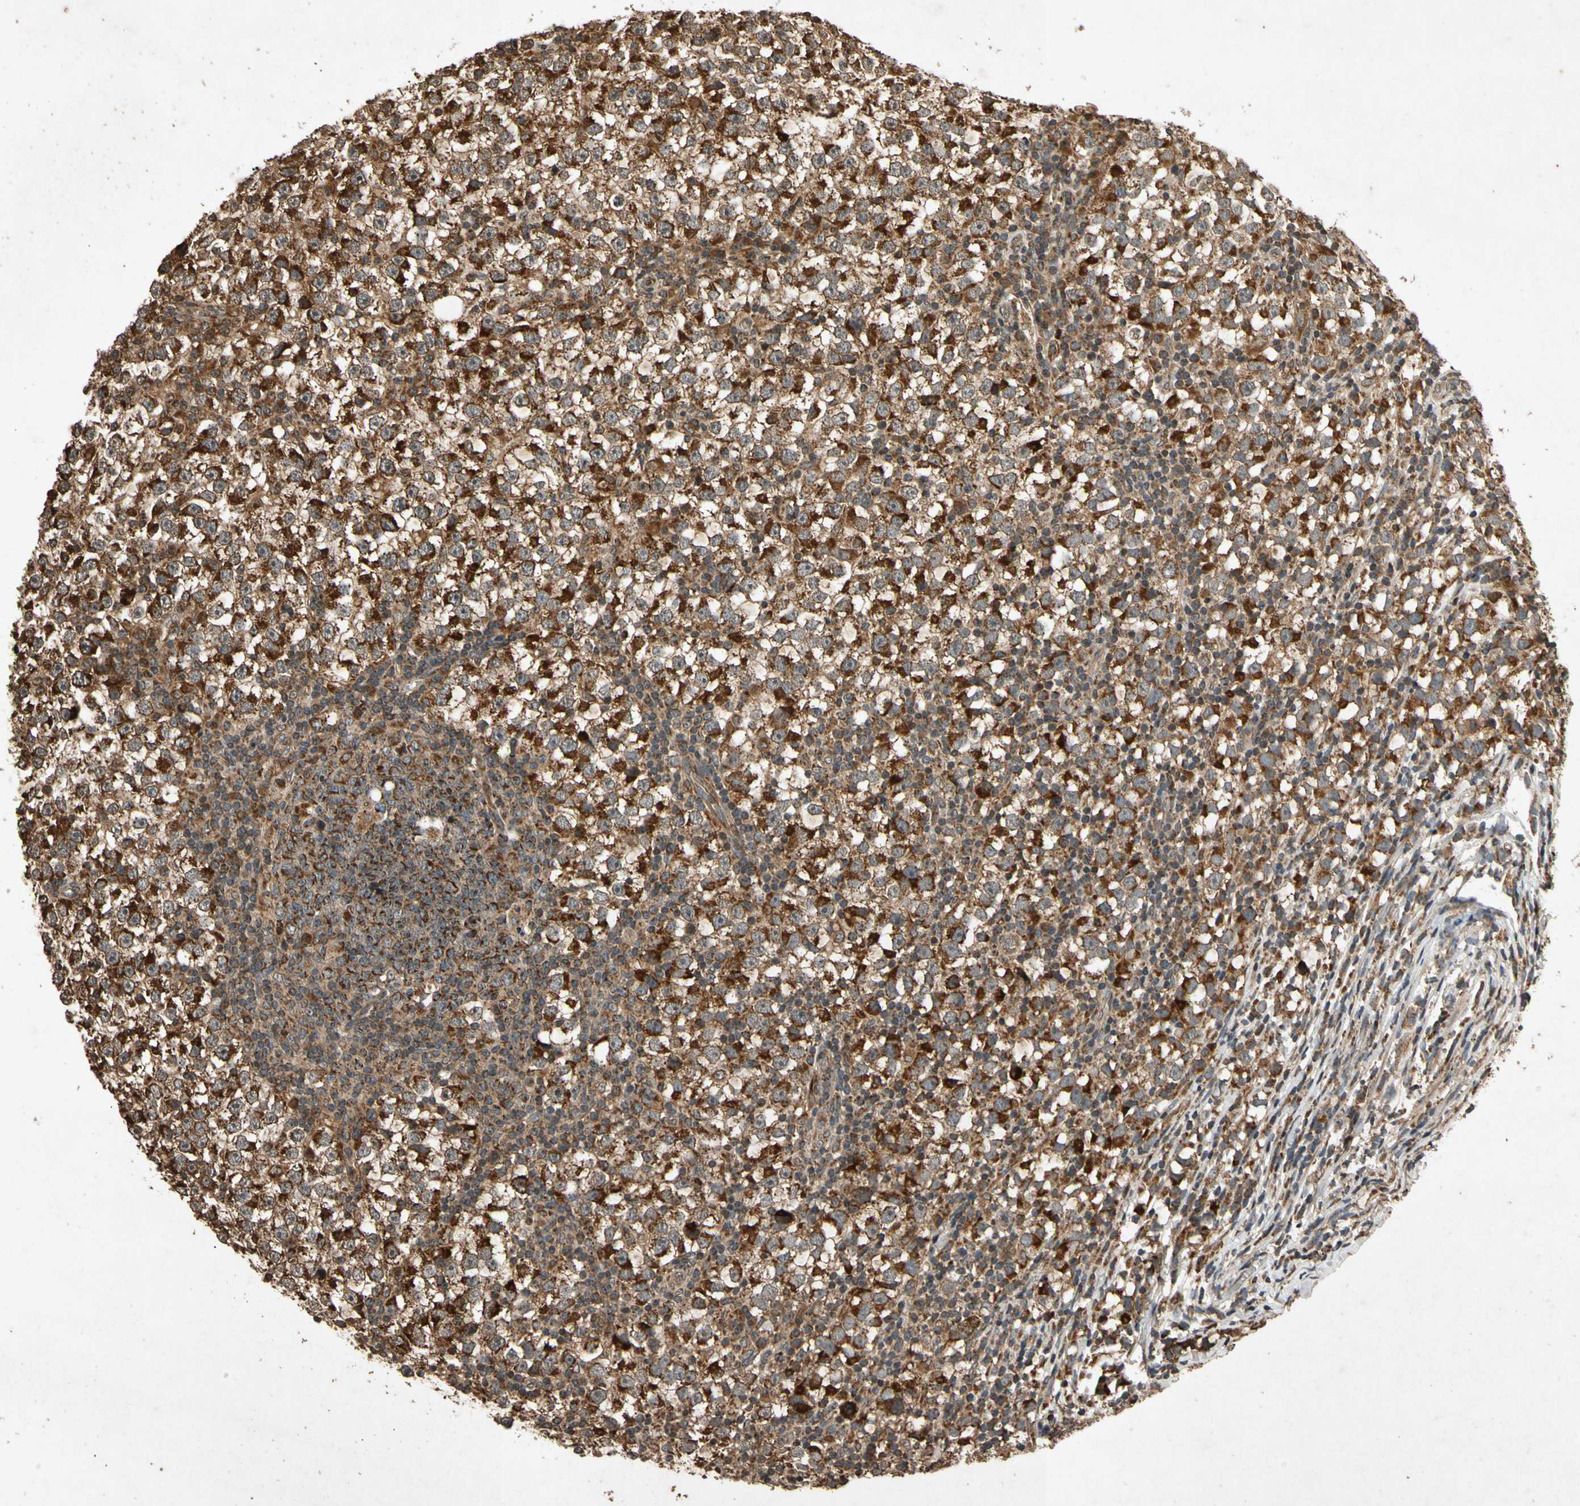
{"staining": {"intensity": "strong", "quantity": ">75%", "location": "cytoplasmic/membranous"}, "tissue": "testis cancer", "cell_type": "Tumor cells", "image_type": "cancer", "snomed": [{"axis": "morphology", "description": "Seminoma, NOS"}, {"axis": "topography", "description": "Testis"}], "caption": "Testis seminoma stained with immunohistochemistry displays strong cytoplasmic/membranous expression in approximately >75% of tumor cells.", "gene": "TXN2", "patient": {"sex": "male", "age": 65}}